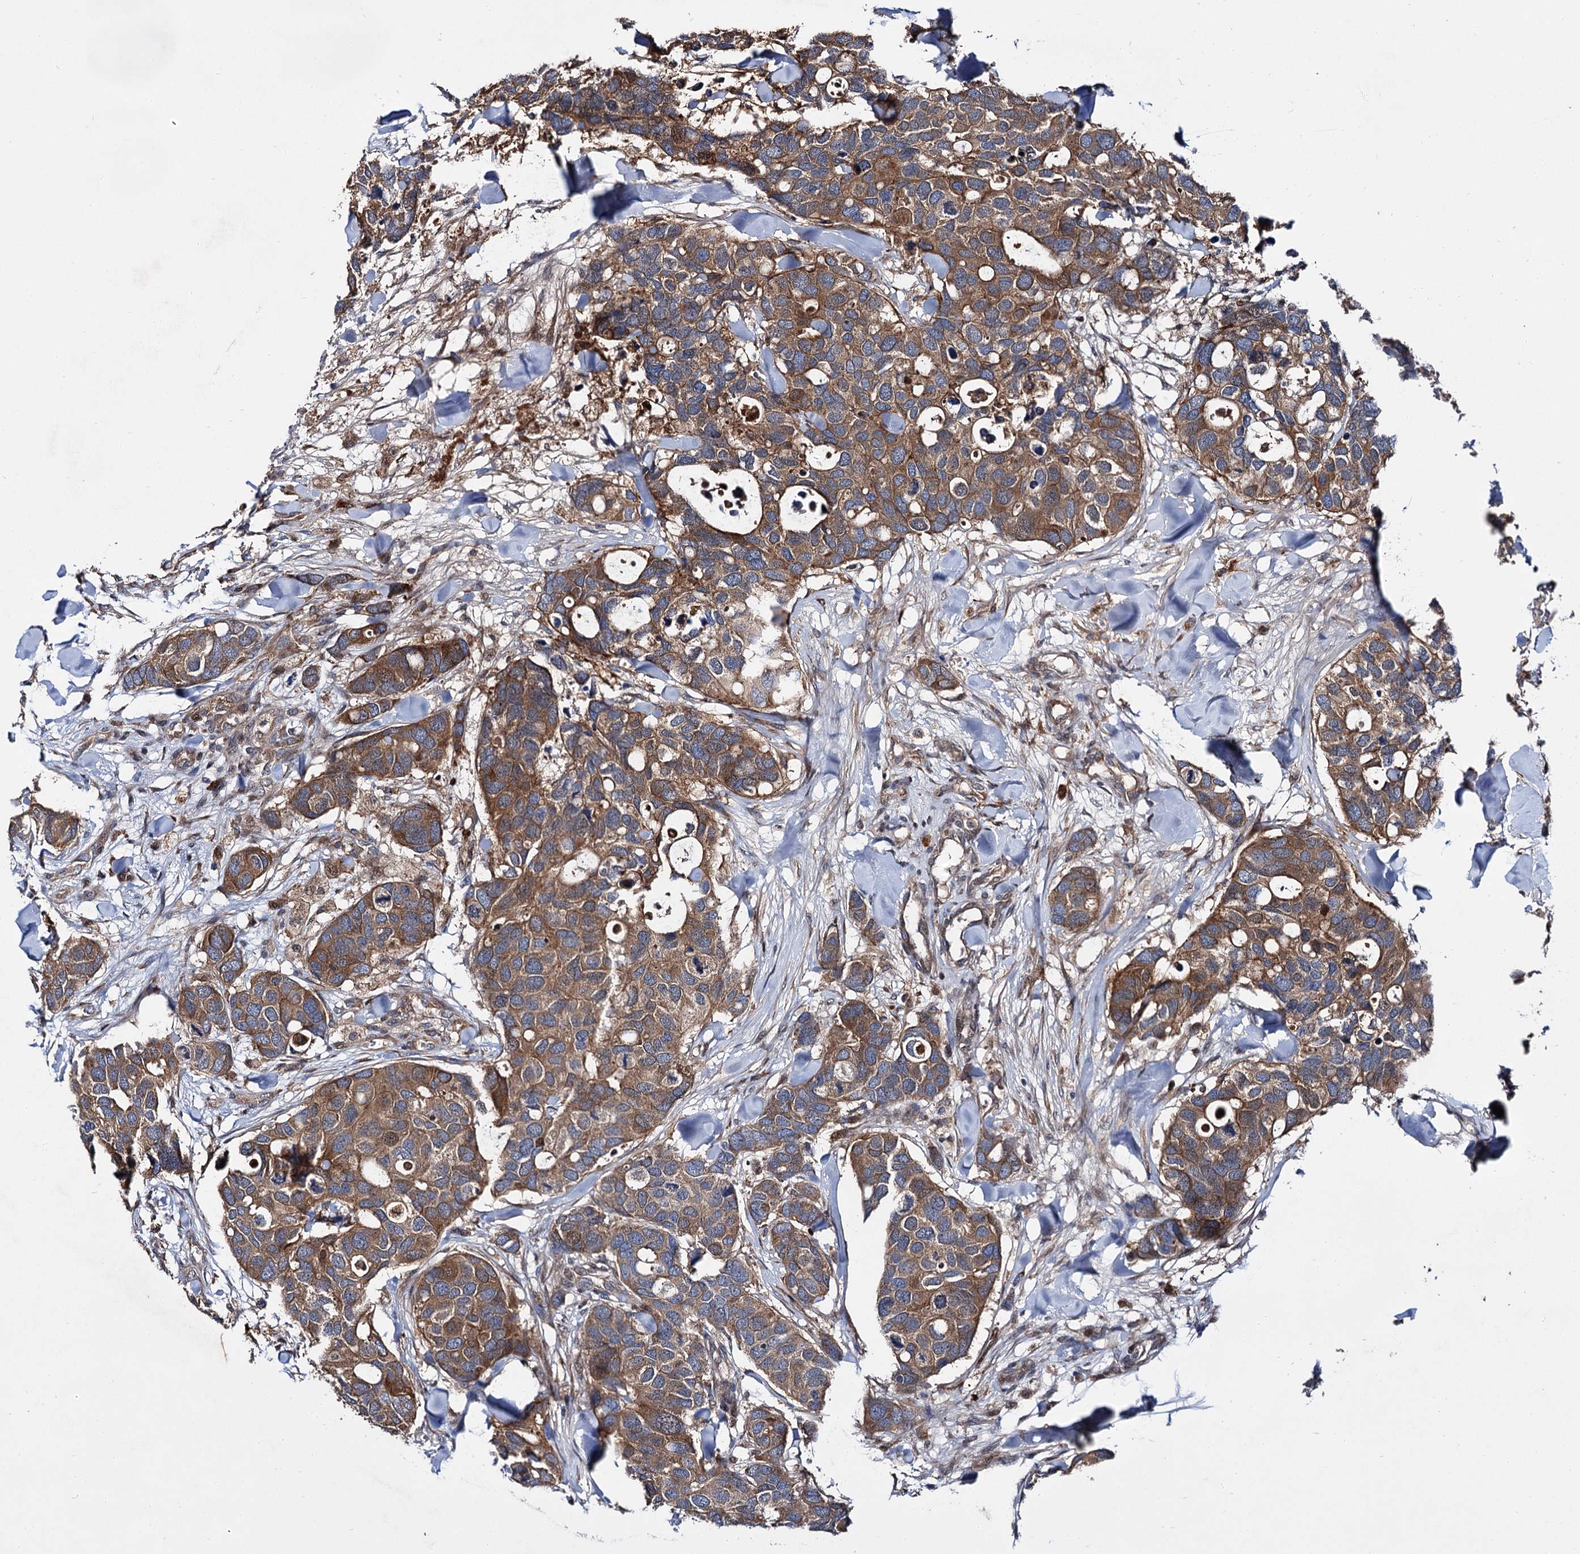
{"staining": {"intensity": "moderate", "quantity": ">75%", "location": "cytoplasmic/membranous"}, "tissue": "breast cancer", "cell_type": "Tumor cells", "image_type": "cancer", "snomed": [{"axis": "morphology", "description": "Duct carcinoma"}, {"axis": "topography", "description": "Breast"}], "caption": "Moderate cytoplasmic/membranous expression for a protein is seen in about >75% of tumor cells of breast cancer (intraductal carcinoma) using IHC.", "gene": "NAA25", "patient": {"sex": "female", "age": 83}}